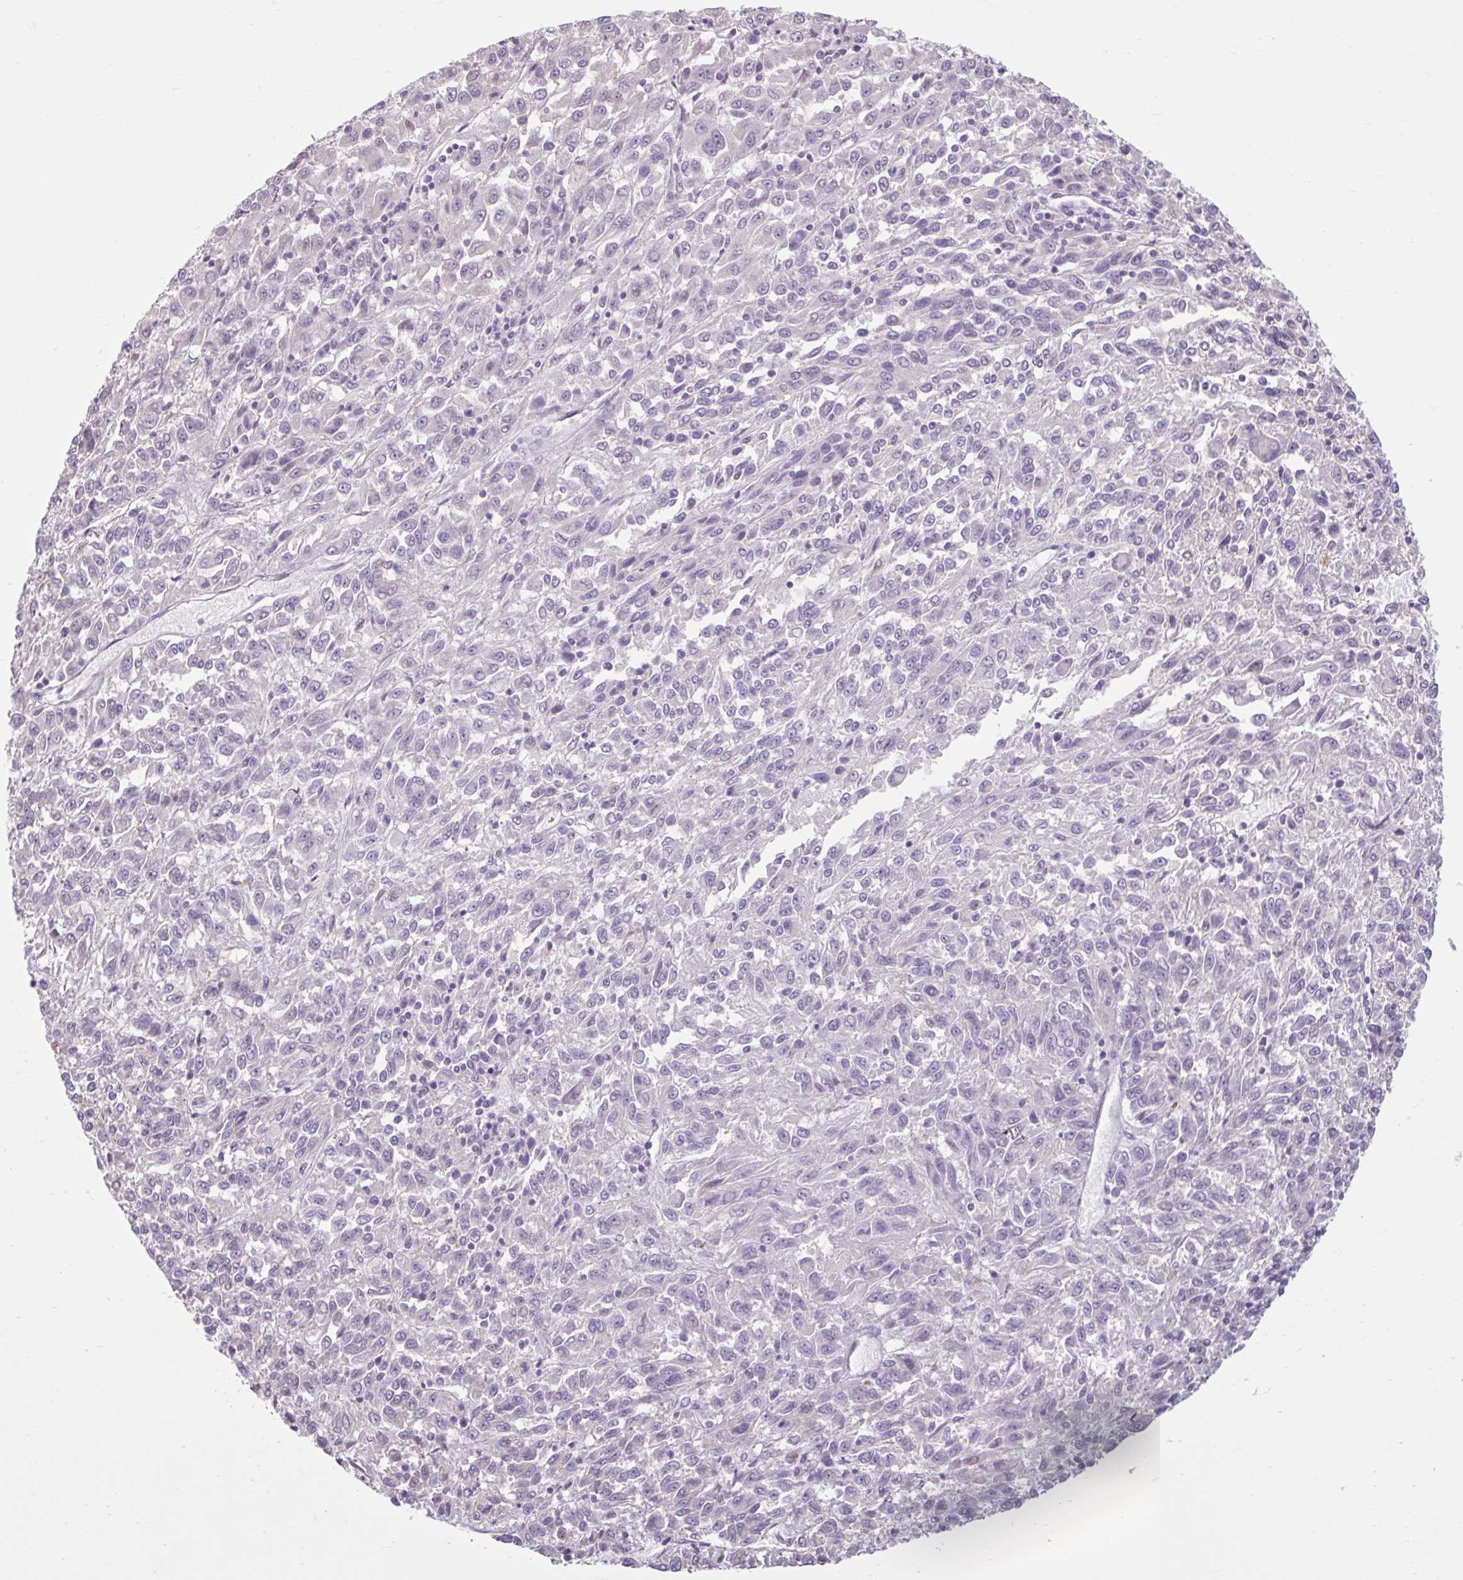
{"staining": {"intensity": "negative", "quantity": "none", "location": "none"}, "tissue": "melanoma", "cell_type": "Tumor cells", "image_type": "cancer", "snomed": [{"axis": "morphology", "description": "Malignant melanoma, Metastatic site"}, {"axis": "topography", "description": "Lung"}], "caption": "Immunohistochemistry of melanoma demonstrates no staining in tumor cells.", "gene": "CDH19", "patient": {"sex": "male", "age": 64}}